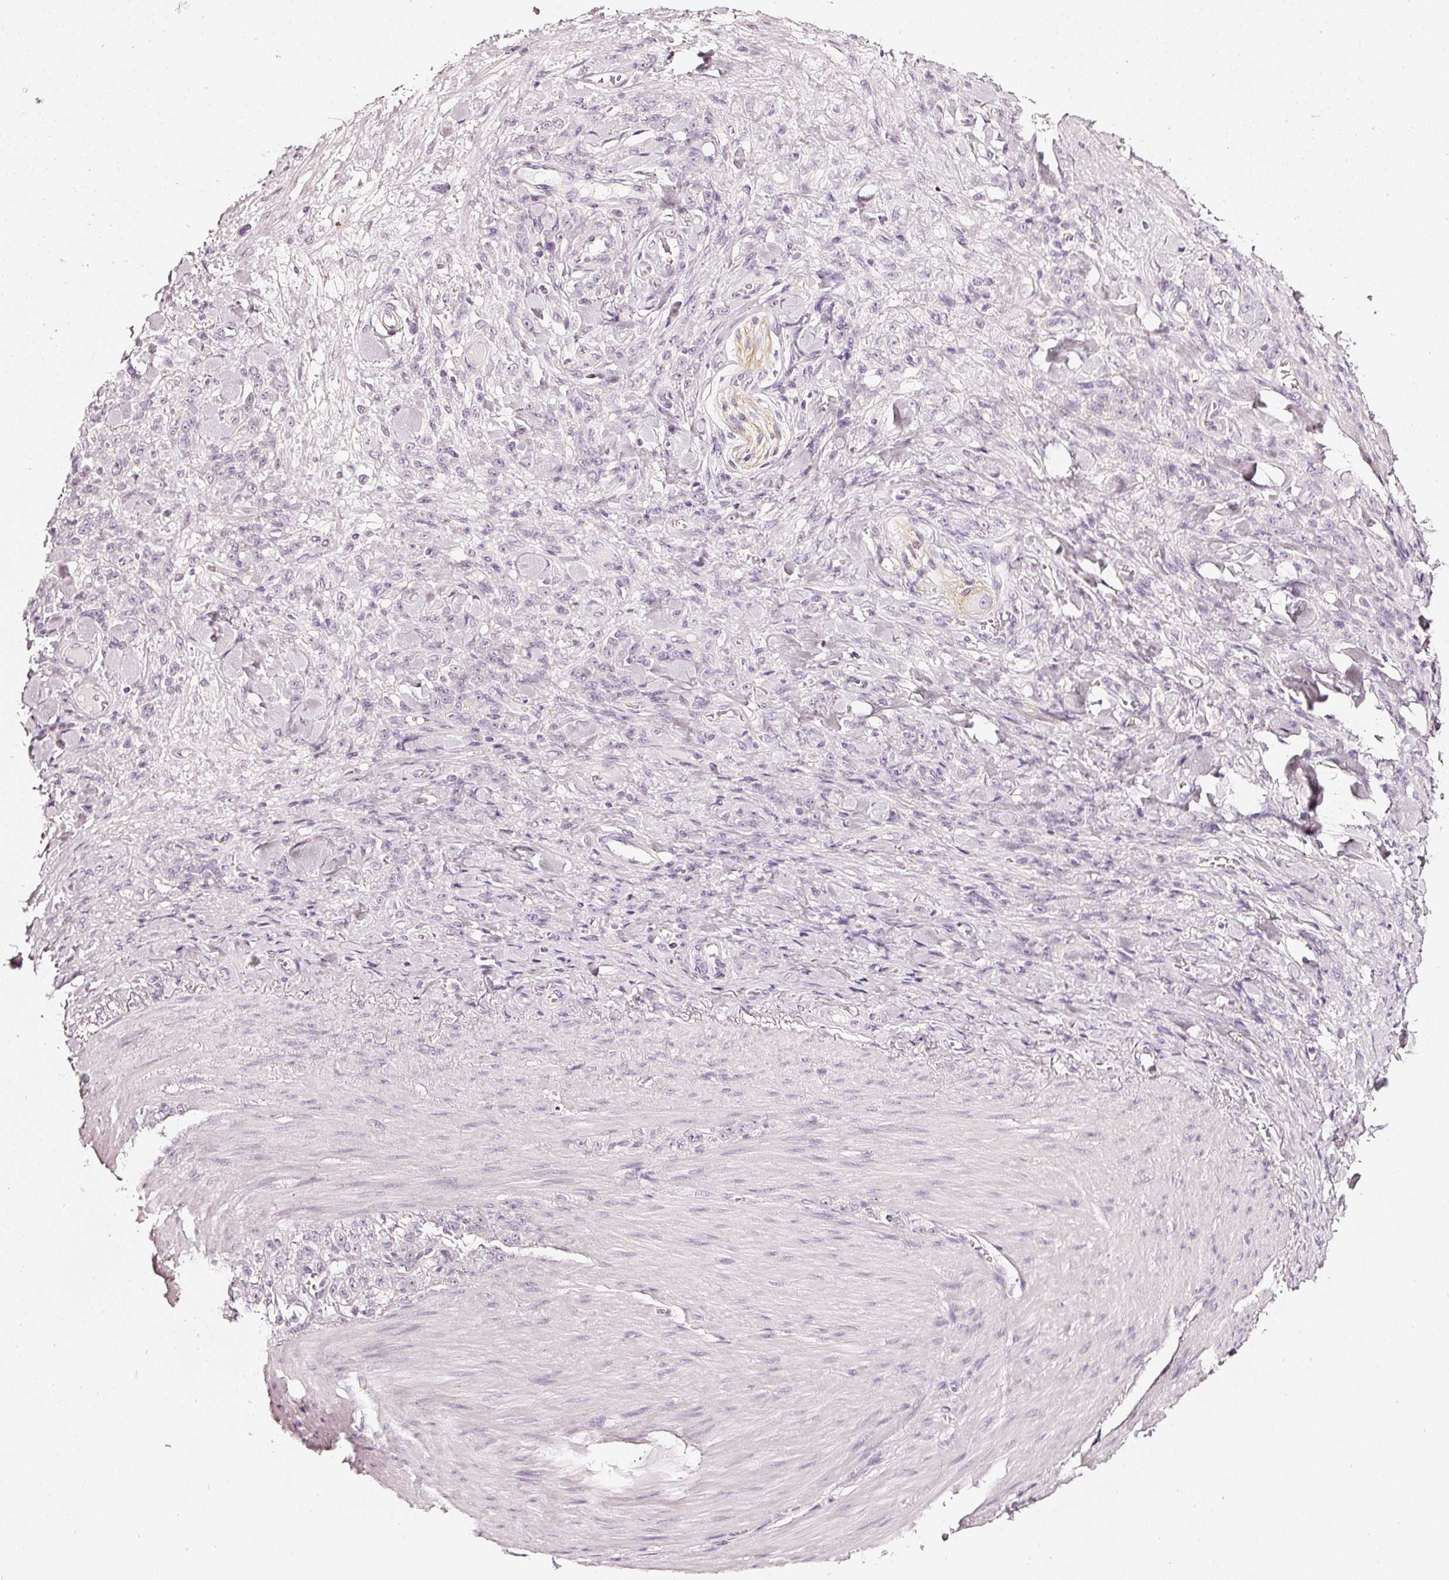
{"staining": {"intensity": "negative", "quantity": "none", "location": "none"}, "tissue": "stomach cancer", "cell_type": "Tumor cells", "image_type": "cancer", "snomed": [{"axis": "morphology", "description": "Normal tissue, NOS"}, {"axis": "morphology", "description": "Adenocarcinoma, NOS"}, {"axis": "topography", "description": "Stomach"}], "caption": "Immunohistochemical staining of human stomach cancer (adenocarcinoma) reveals no significant positivity in tumor cells.", "gene": "CNP", "patient": {"sex": "male", "age": 82}}